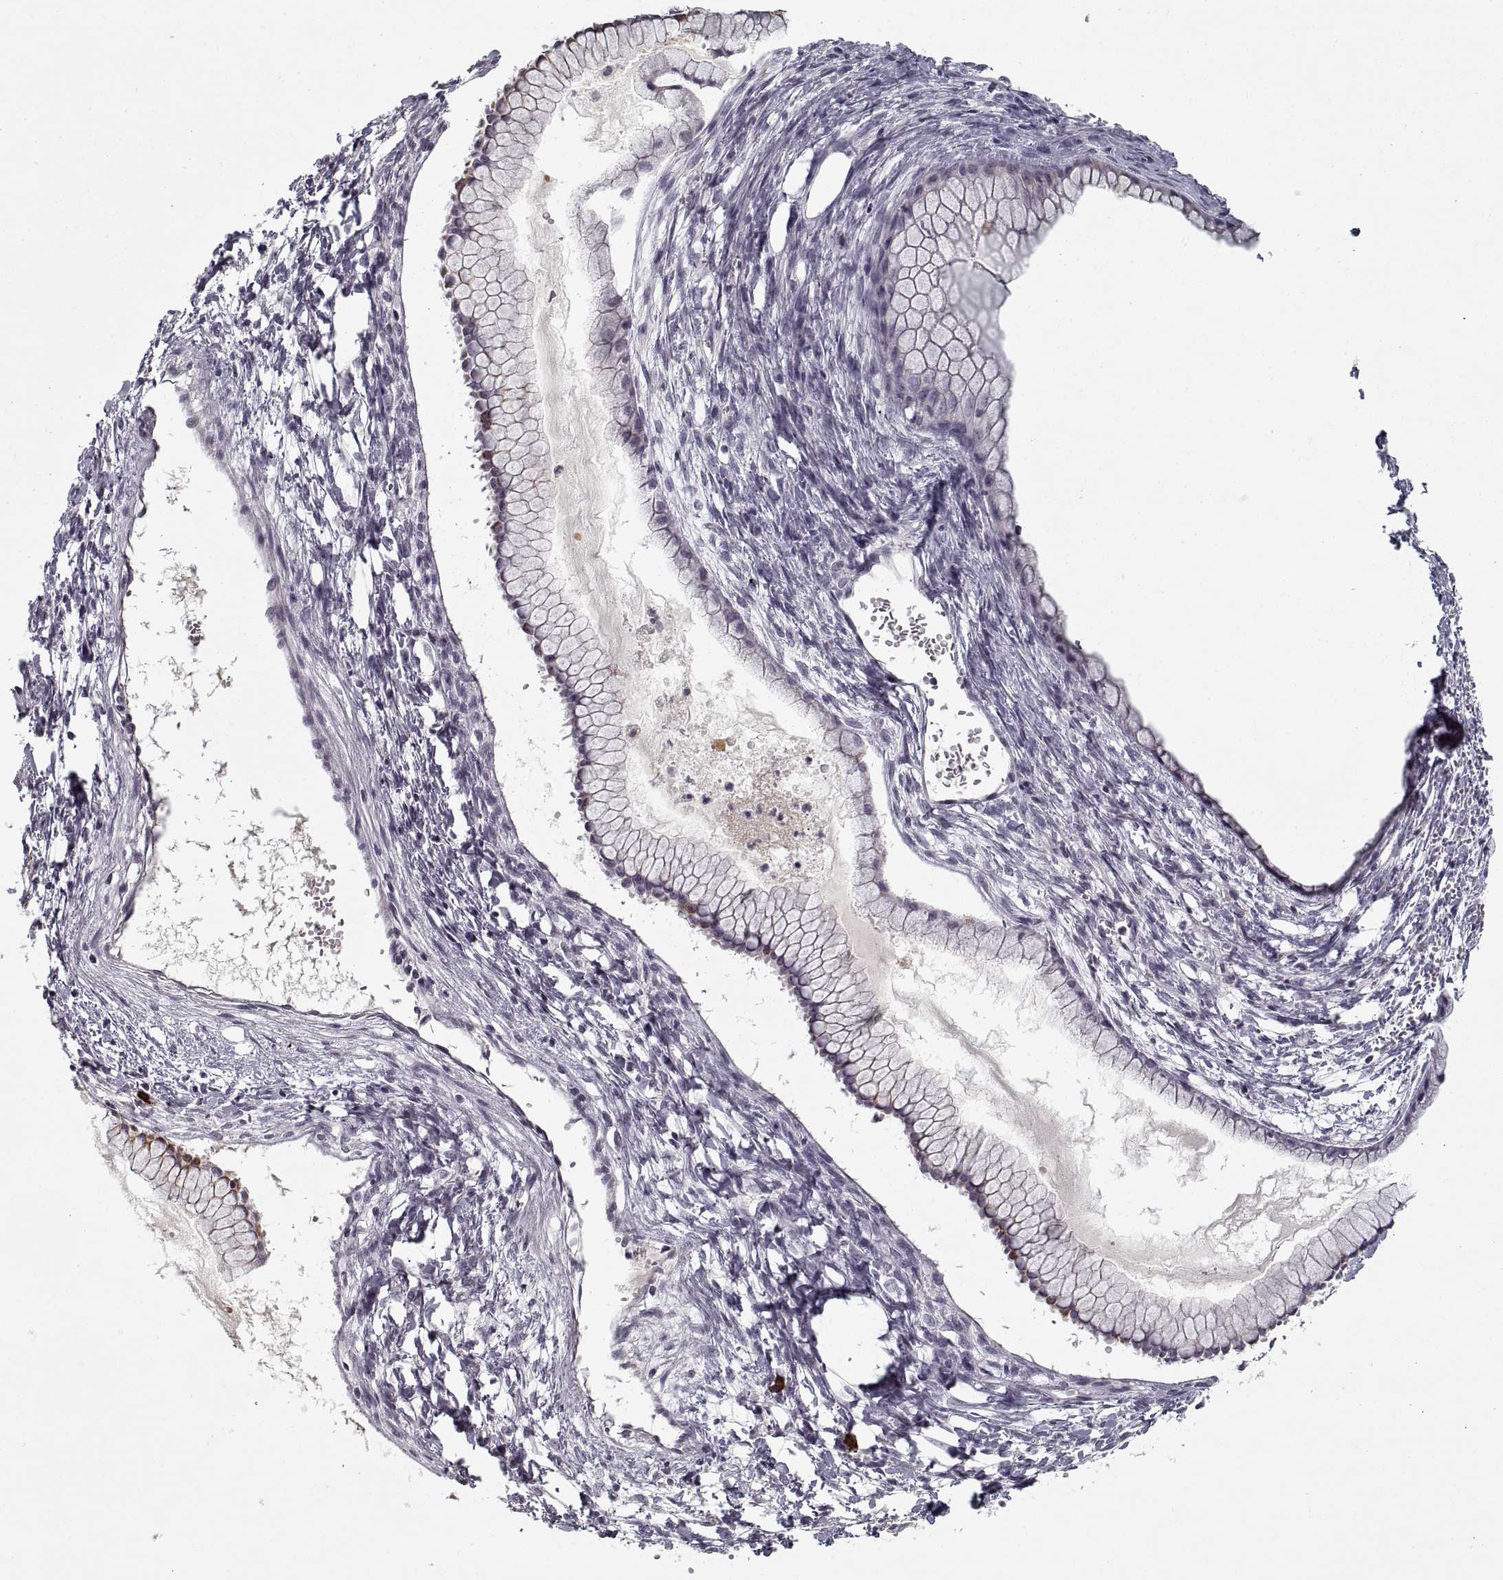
{"staining": {"intensity": "negative", "quantity": "none", "location": "none"}, "tissue": "ovarian cancer", "cell_type": "Tumor cells", "image_type": "cancer", "snomed": [{"axis": "morphology", "description": "Cystadenocarcinoma, mucinous, NOS"}, {"axis": "topography", "description": "Ovary"}], "caption": "High power microscopy micrograph of an IHC micrograph of ovarian mucinous cystadenocarcinoma, revealing no significant positivity in tumor cells. Nuclei are stained in blue.", "gene": "GAD2", "patient": {"sex": "female", "age": 41}}